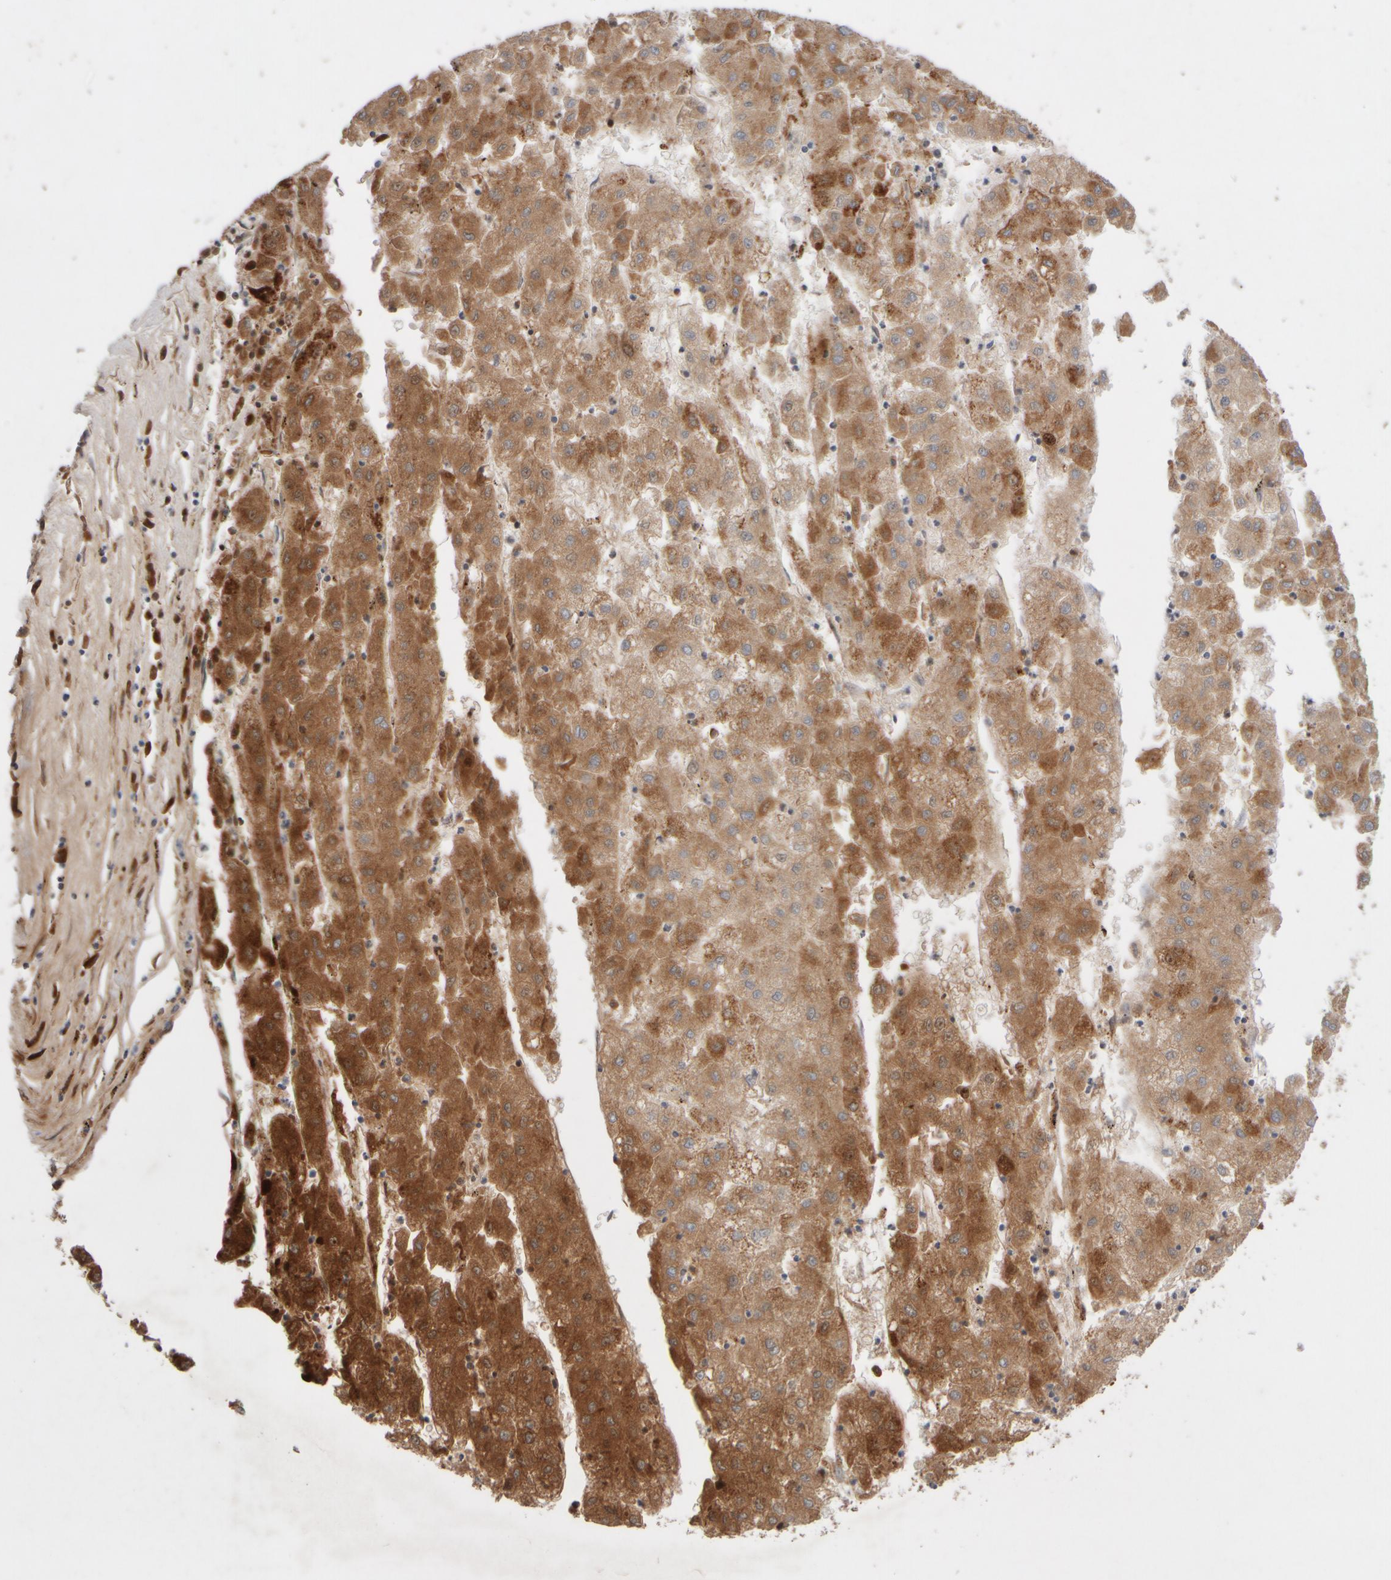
{"staining": {"intensity": "strong", "quantity": ">75%", "location": "cytoplasmic/membranous"}, "tissue": "liver cancer", "cell_type": "Tumor cells", "image_type": "cancer", "snomed": [{"axis": "morphology", "description": "Carcinoma, Hepatocellular, NOS"}, {"axis": "topography", "description": "Liver"}], "caption": "Hepatocellular carcinoma (liver) tissue demonstrates strong cytoplasmic/membranous staining in about >75% of tumor cells, visualized by immunohistochemistry. The staining was performed using DAB (3,3'-diaminobenzidine), with brown indicating positive protein expression. Nuclei are stained blue with hematoxylin.", "gene": "CHADL", "patient": {"sex": "male", "age": 72}}